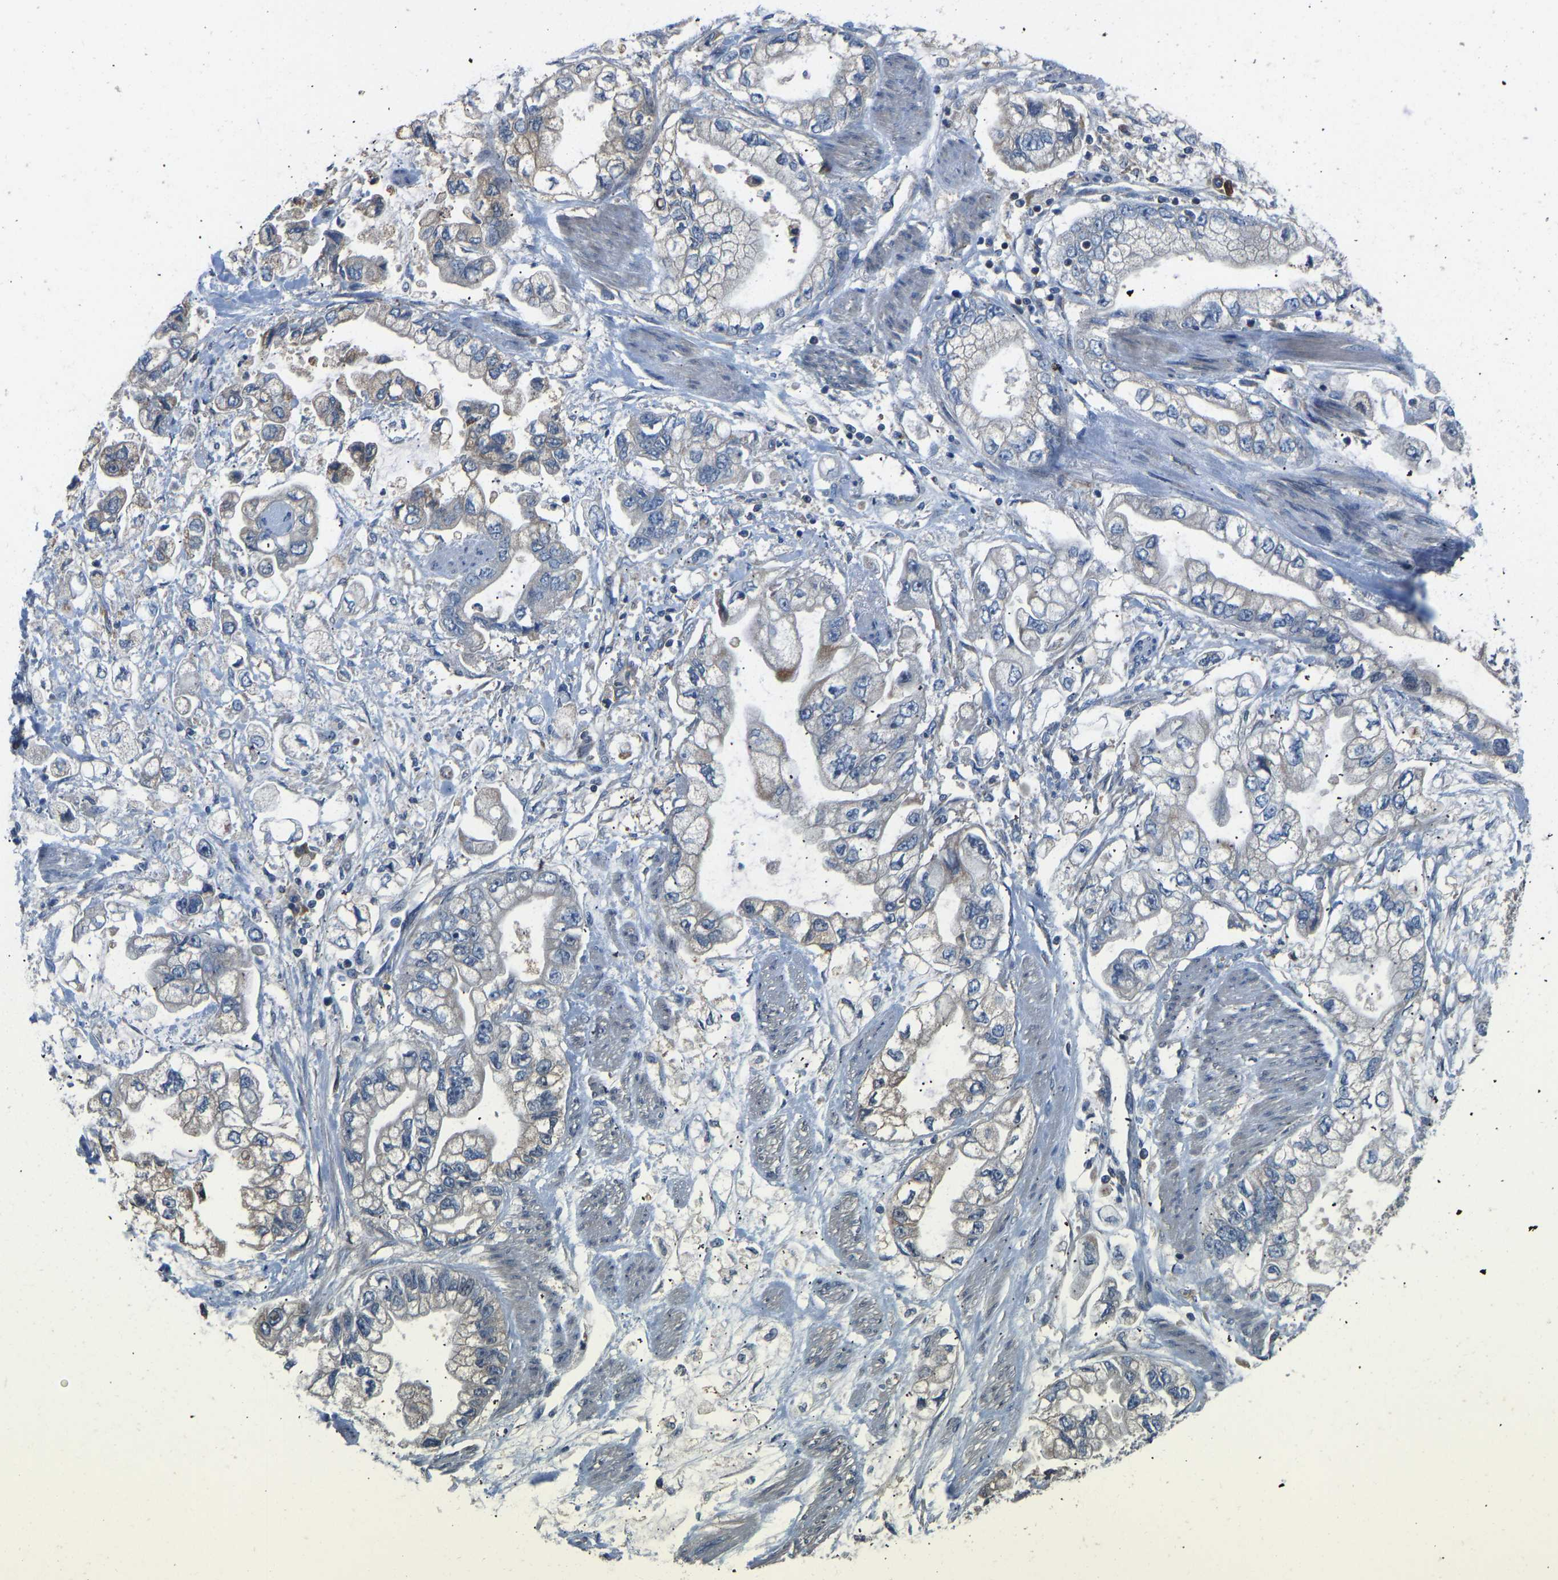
{"staining": {"intensity": "negative", "quantity": "none", "location": "none"}, "tissue": "stomach cancer", "cell_type": "Tumor cells", "image_type": "cancer", "snomed": [{"axis": "morphology", "description": "Normal tissue, NOS"}, {"axis": "morphology", "description": "Adenocarcinoma, NOS"}, {"axis": "topography", "description": "Stomach"}], "caption": "There is no significant expression in tumor cells of stomach adenocarcinoma.", "gene": "RBP1", "patient": {"sex": "male", "age": 62}}